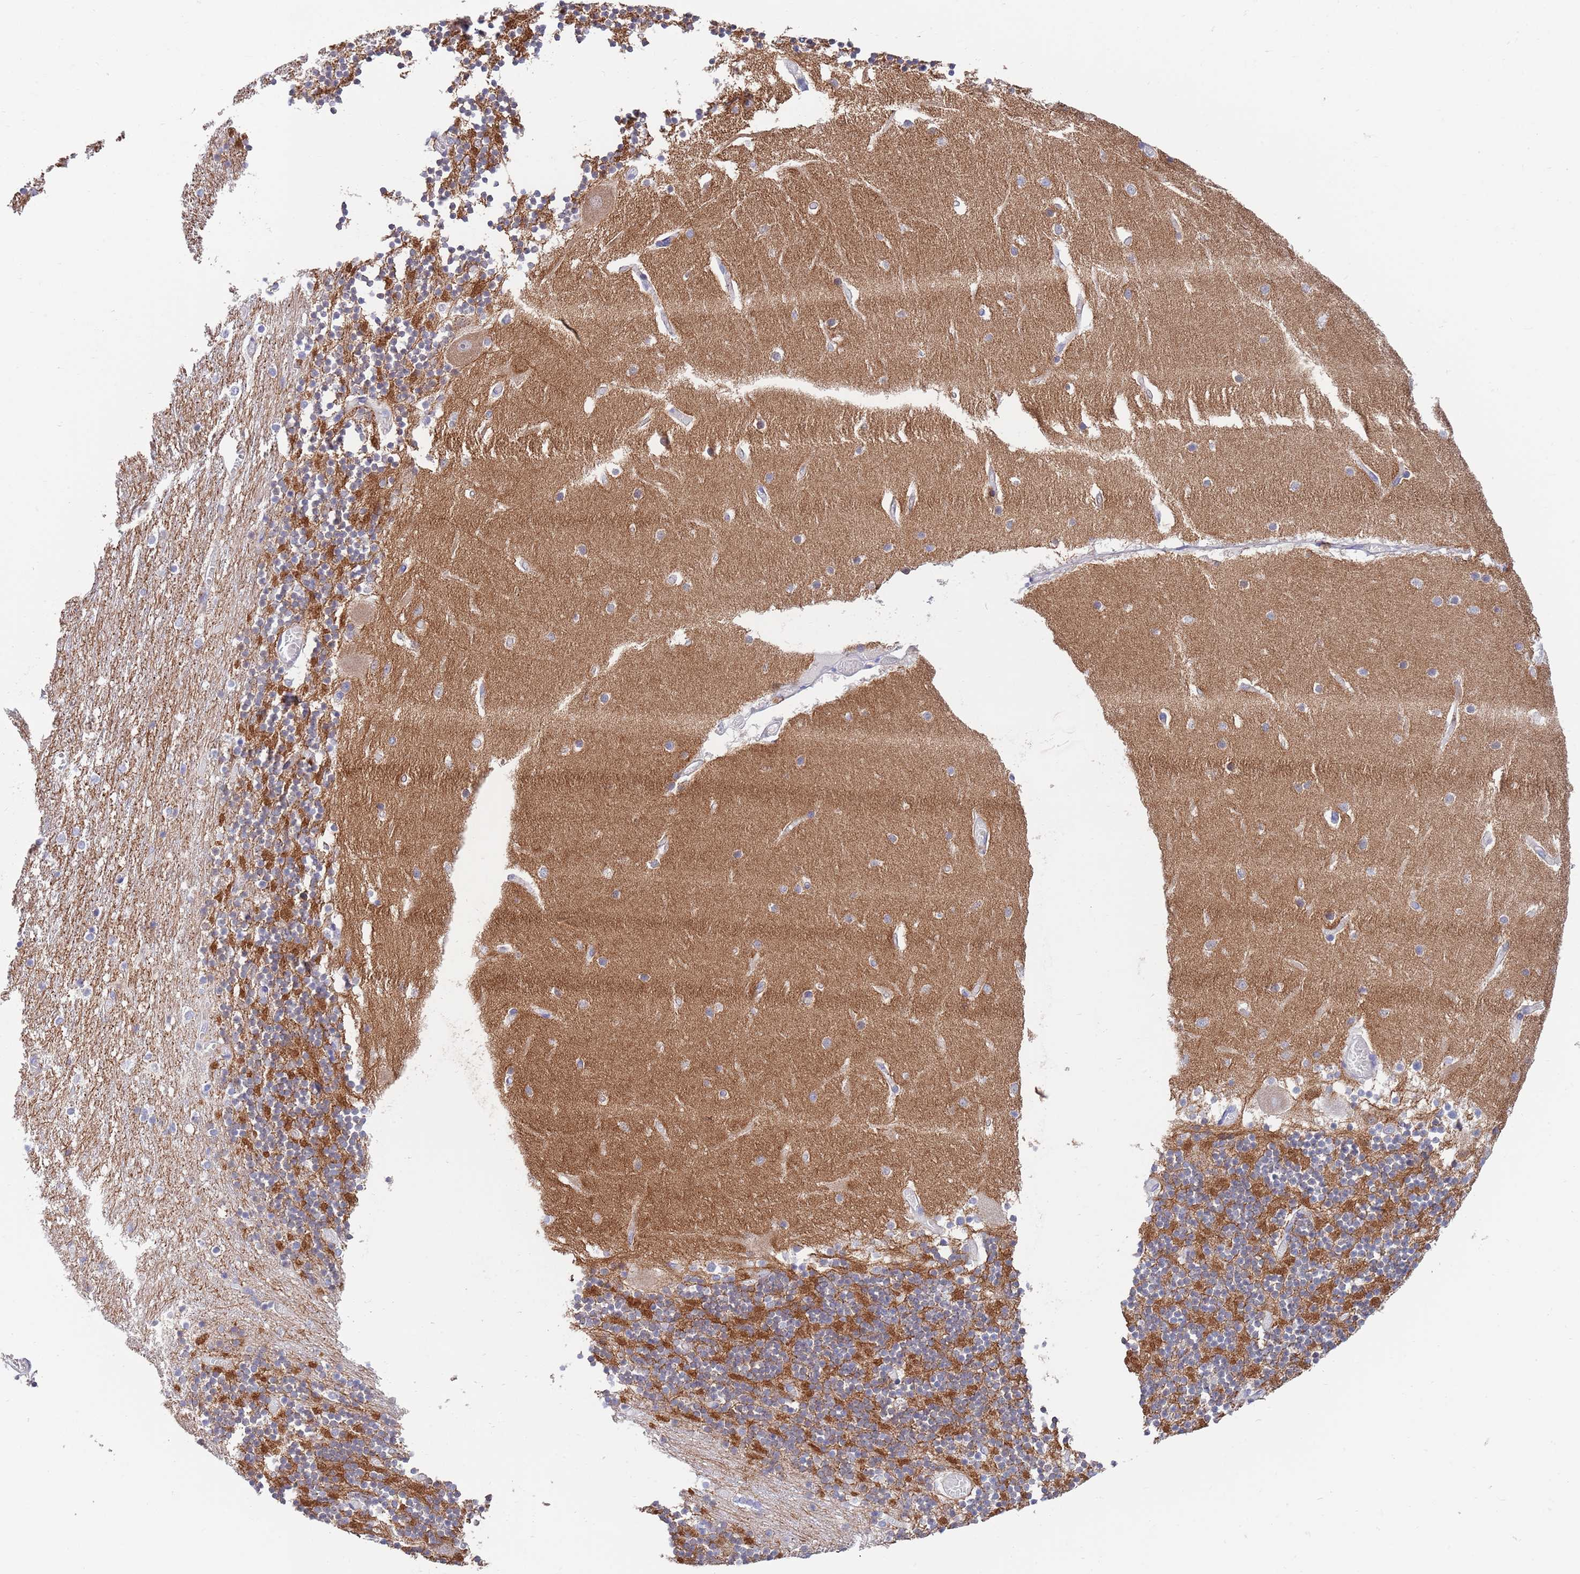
{"staining": {"intensity": "moderate", "quantity": "<25%", "location": "cytoplasmic/membranous"}, "tissue": "cerebellum", "cell_type": "Cells in granular layer", "image_type": "normal", "snomed": [{"axis": "morphology", "description": "Normal tissue, NOS"}, {"axis": "topography", "description": "Cerebellum"}], "caption": "An immunohistochemistry (IHC) photomicrograph of benign tissue is shown. Protein staining in brown highlights moderate cytoplasmic/membranous positivity in cerebellum within cells in granular layer.", "gene": "EMC8", "patient": {"sex": "female", "age": 28}}